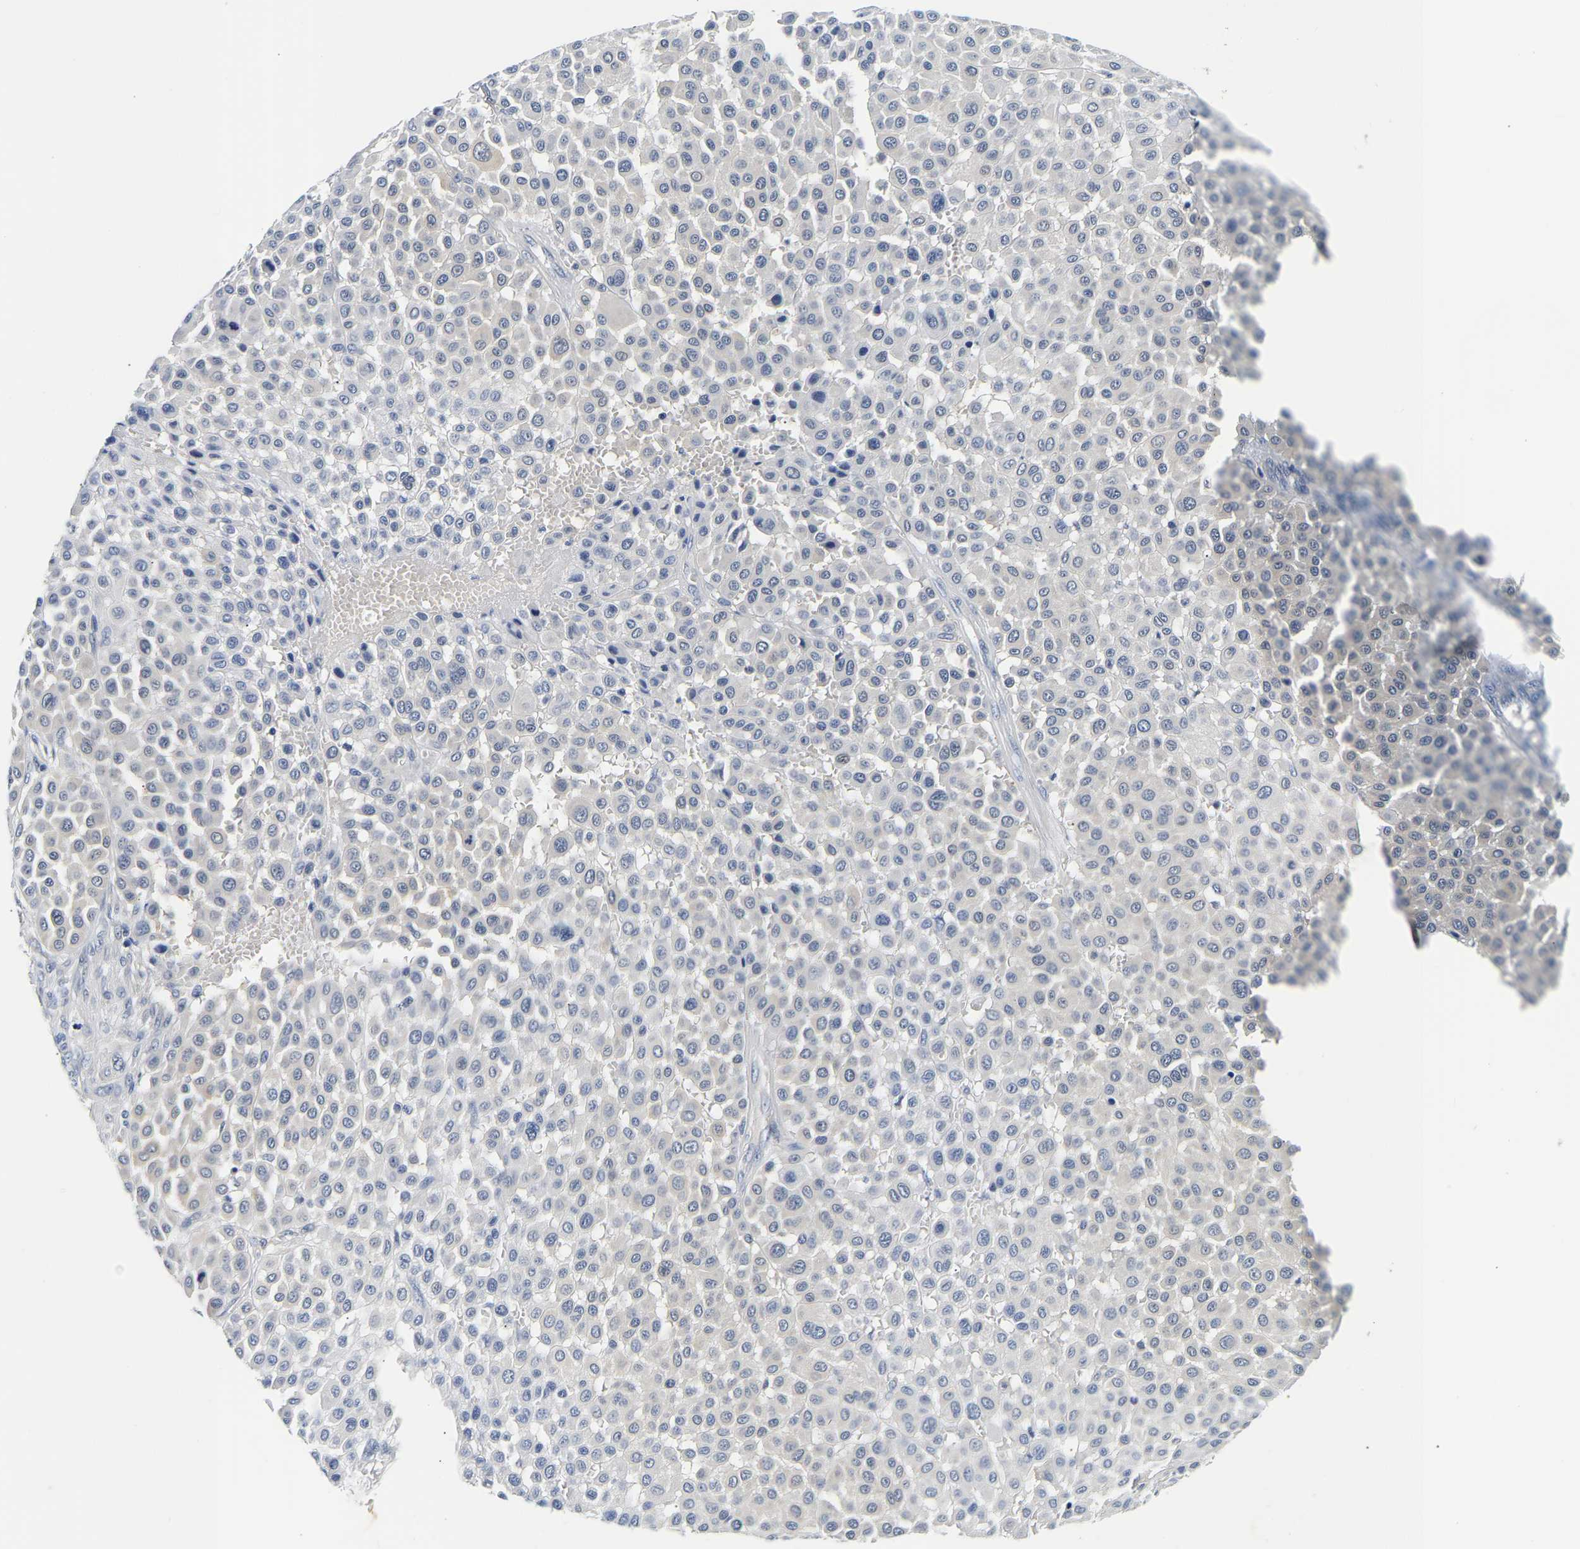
{"staining": {"intensity": "negative", "quantity": "none", "location": "none"}, "tissue": "melanoma", "cell_type": "Tumor cells", "image_type": "cancer", "snomed": [{"axis": "morphology", "description": "Malignant melanoma, Metastatic site"}, {"axis": "topography", "description": "Soft tissue"}], "caption": "Melanoma stained for a protein using IHC exhibits no positivity tumor cells.", "gene": "UCHL3", "patient": {"sex": "male", "age": 41}}